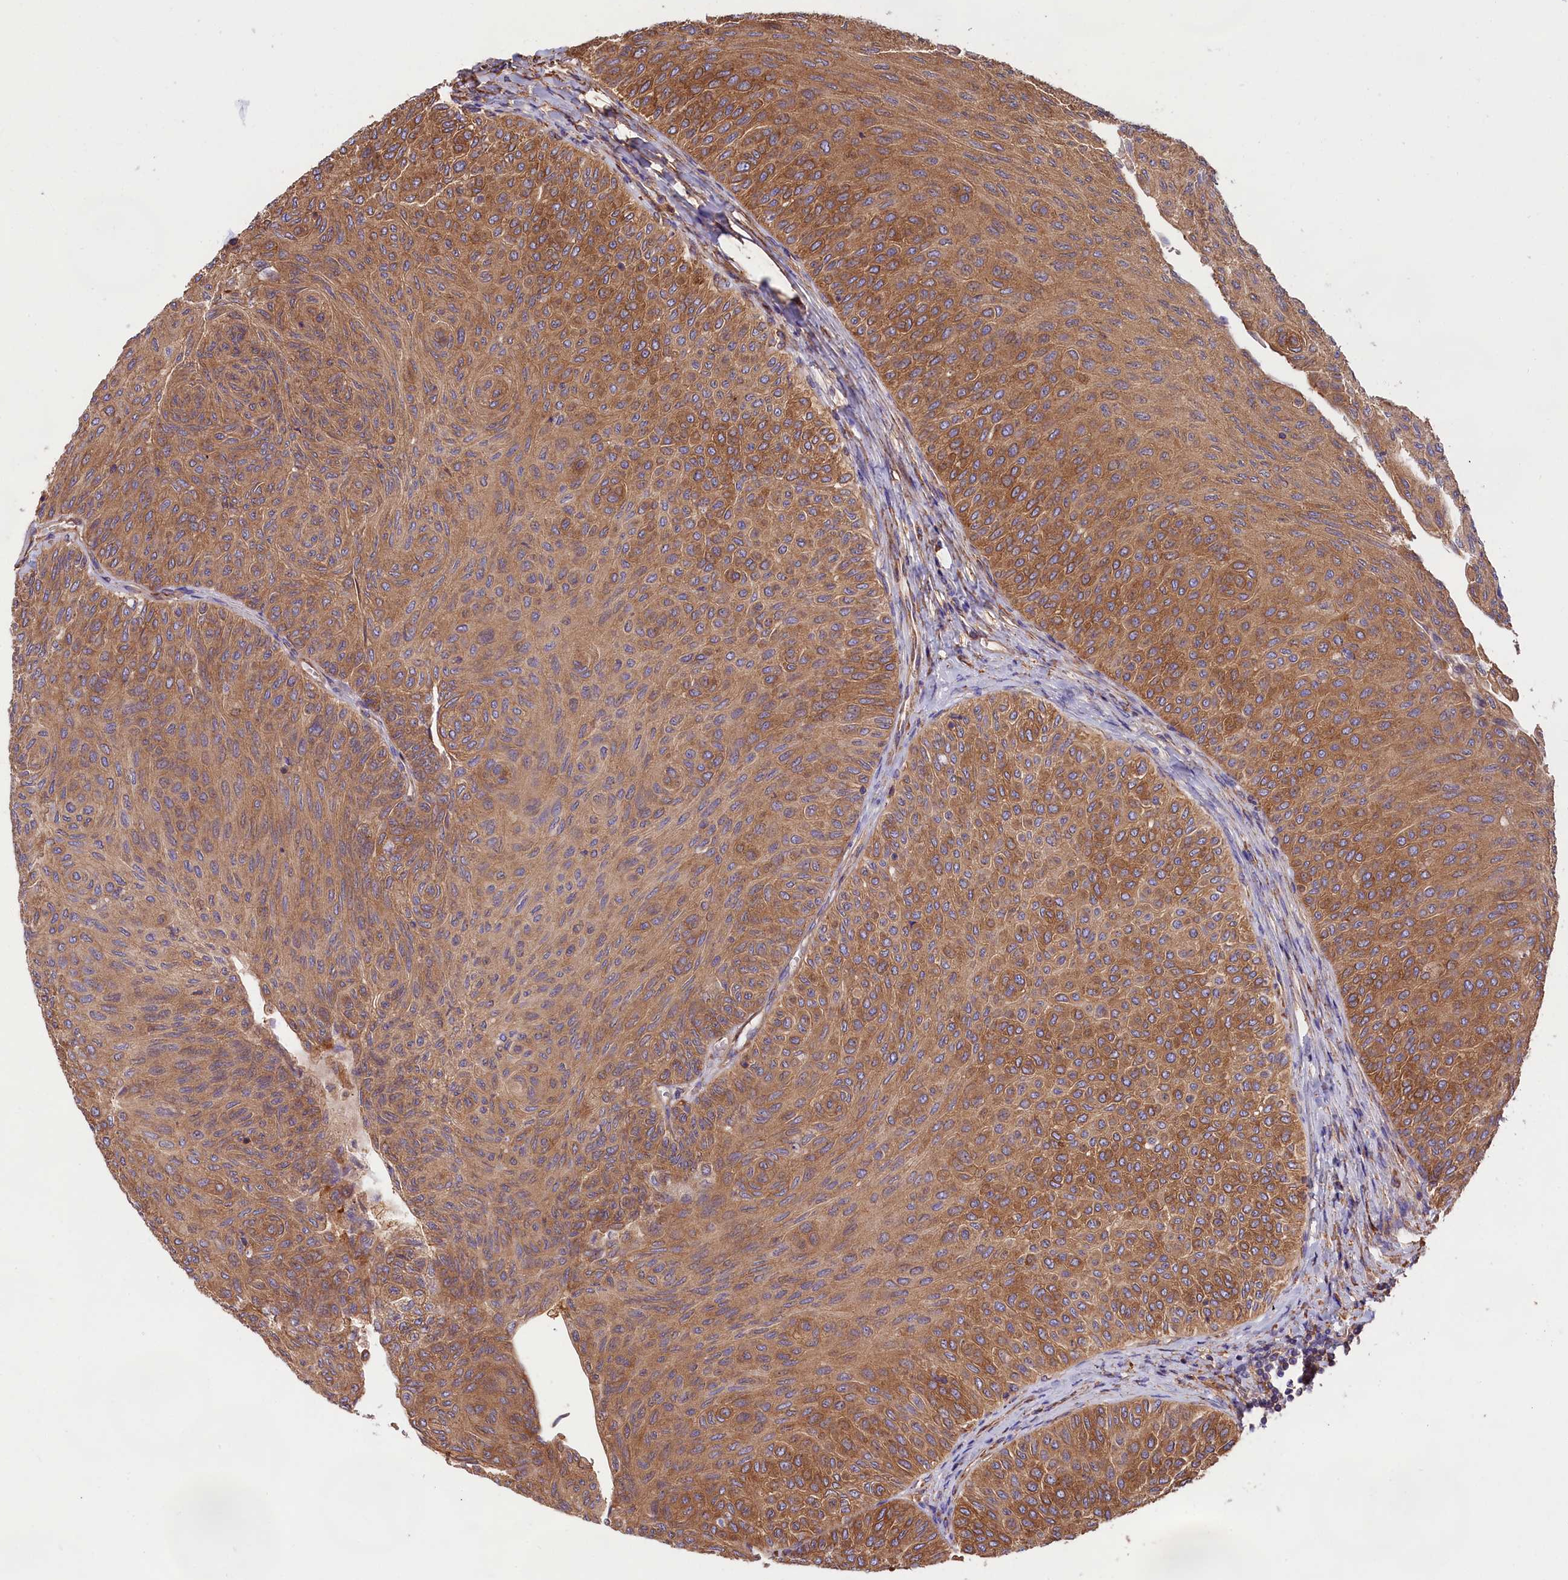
{"staining": {"intensity": "moderate", "quantity": ">75%", "location": "cytoplasmic/membranous"}, "tissue": "urothelial cancer", "cell_type": "Tumor cells", "image_type": "cancer", "snomed": [{"axis": "morphology", "description": "Urothelial carcinoma, Low grade"}, {"axis": "topography", "description": "Urinary bladder"}], "caption": "Moderate cytoplasmic/membranous protein positivity is appreciated in approximately >75% of tumor cells in urothelial cancer. The protein is shown in brown color, while the nuclei are stained blue.", "gene": "GYS1", "patient": {"sex": "male", "age": 78}}